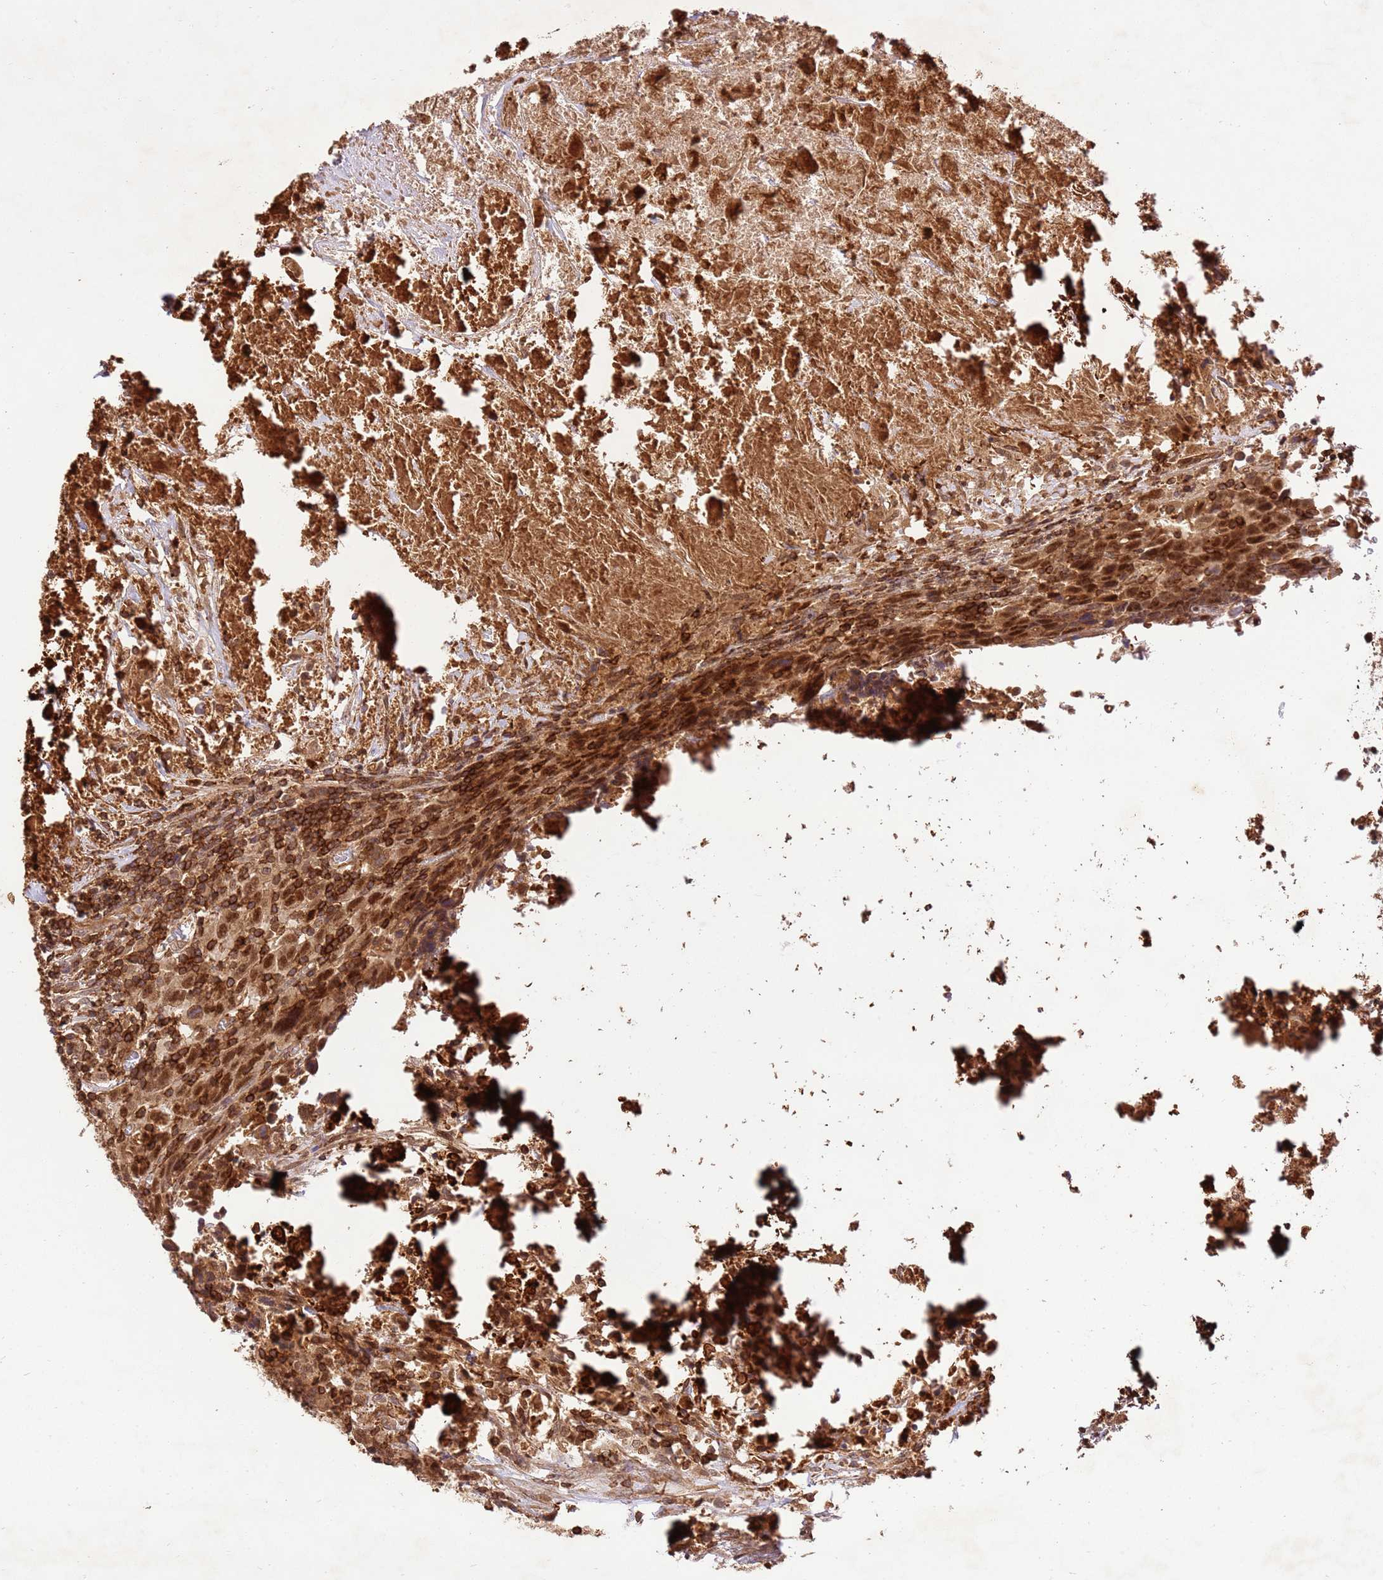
{"staining": {"intensity": "moderate", "quantity": ">75%", "location": "cytoplasmic/membranous,nuclear"}, "tissue": "urothelial cancer", "cell_type": "Tumor cells", "image_type": "cancer", "snomed": [{"axis": "morphology", "description": "Urothelial carcinoma, High grade"}, {"axis": "topography", "description": "Urinary bladder"}], "caption": "Human high-grade urothelial carcinoma stained with a protein marker reveals moderate staining in tumor cells.", "gene": "KATNAL2", "patient": {"sex": "male", "age": 61}}